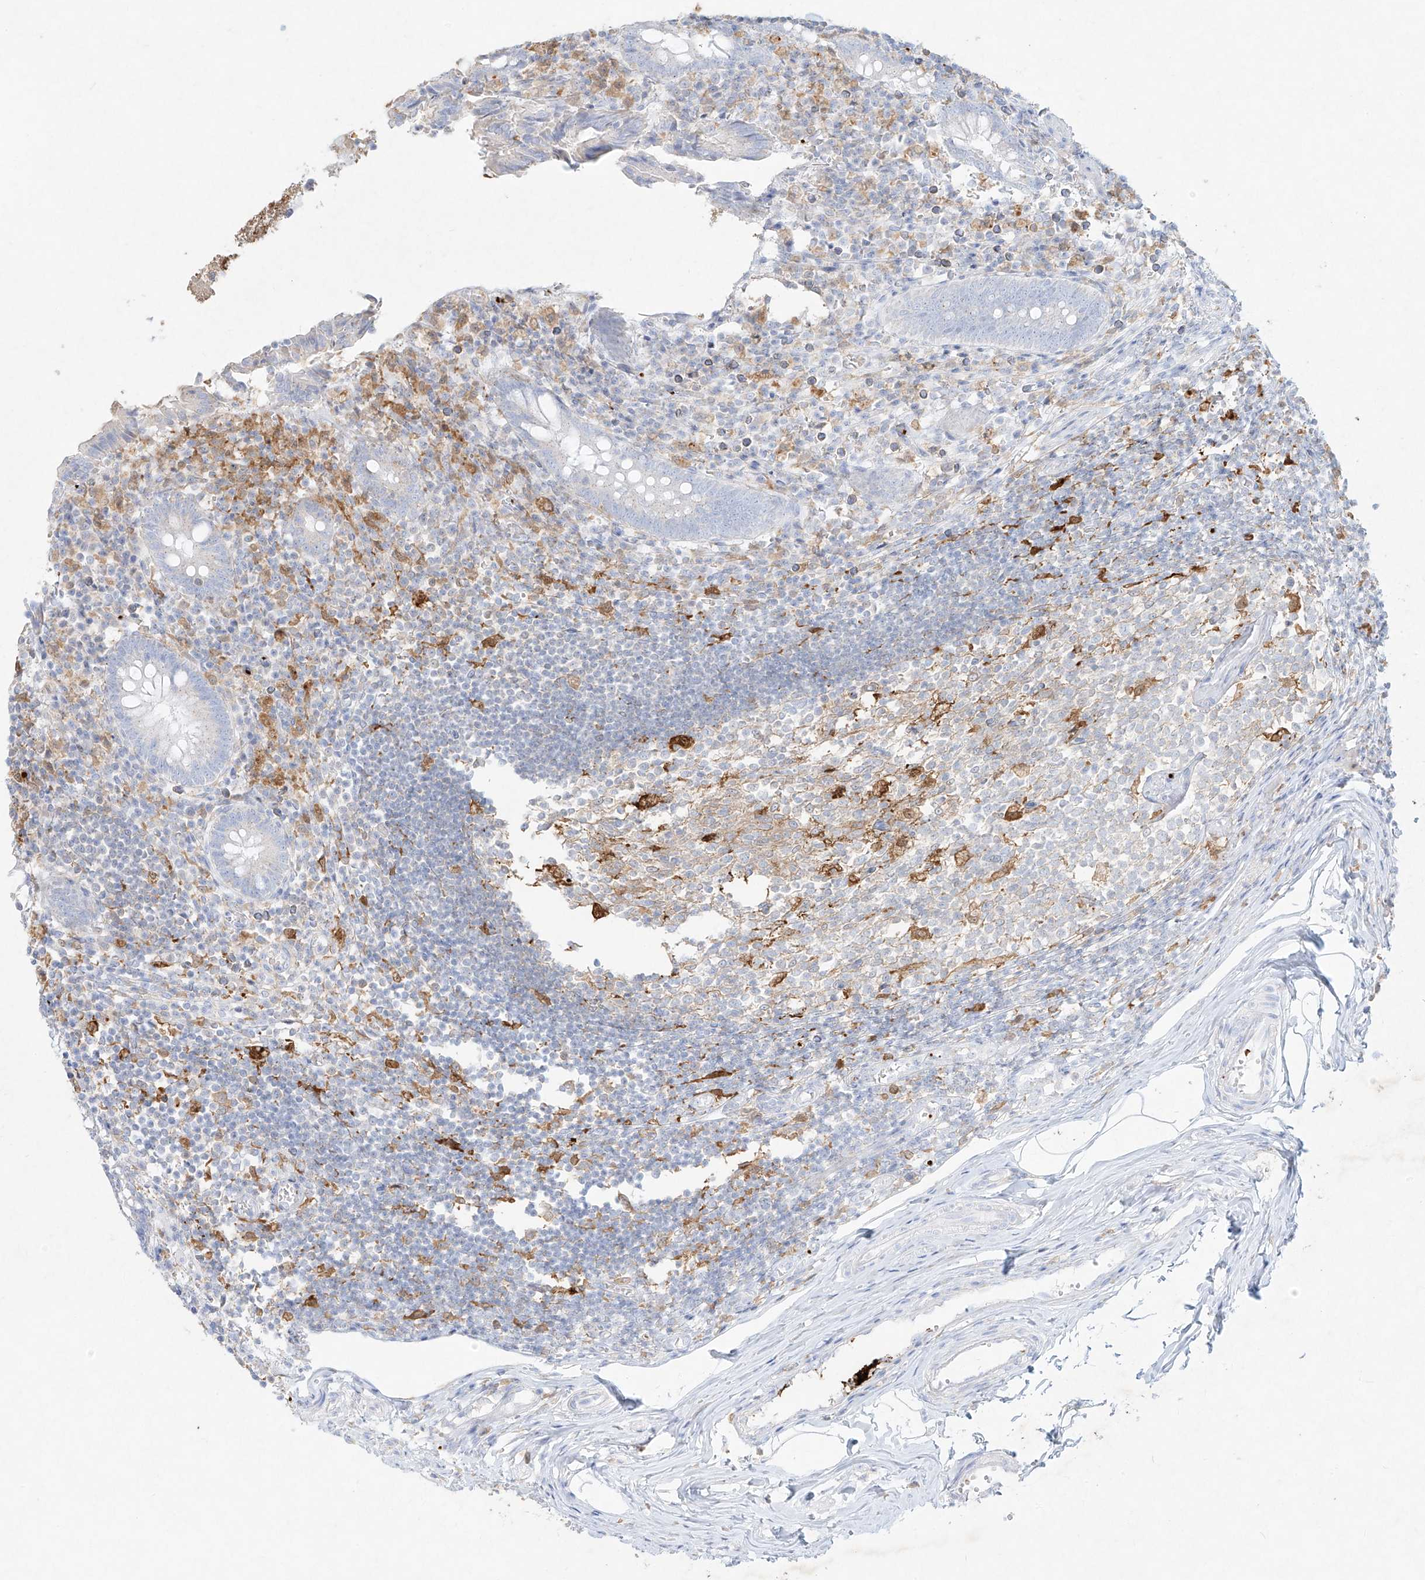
{"staining": {"intensity": "negative", "quantity": "none", "location": "none"}, "tissue": "appendix", "cell_type": "Glandular cells", "image_type": "normal", "snomed": [{"axis": "morphology", "description": "Normal tissue, NOS"}, {"axis": "topography", "description": "Appendix"}], "caption": "Human appendix stained for a protein using IHC reveals no expression in glandular cells.", "gene": "PLEK", "patient": {"sex": "female", "age": 17}}